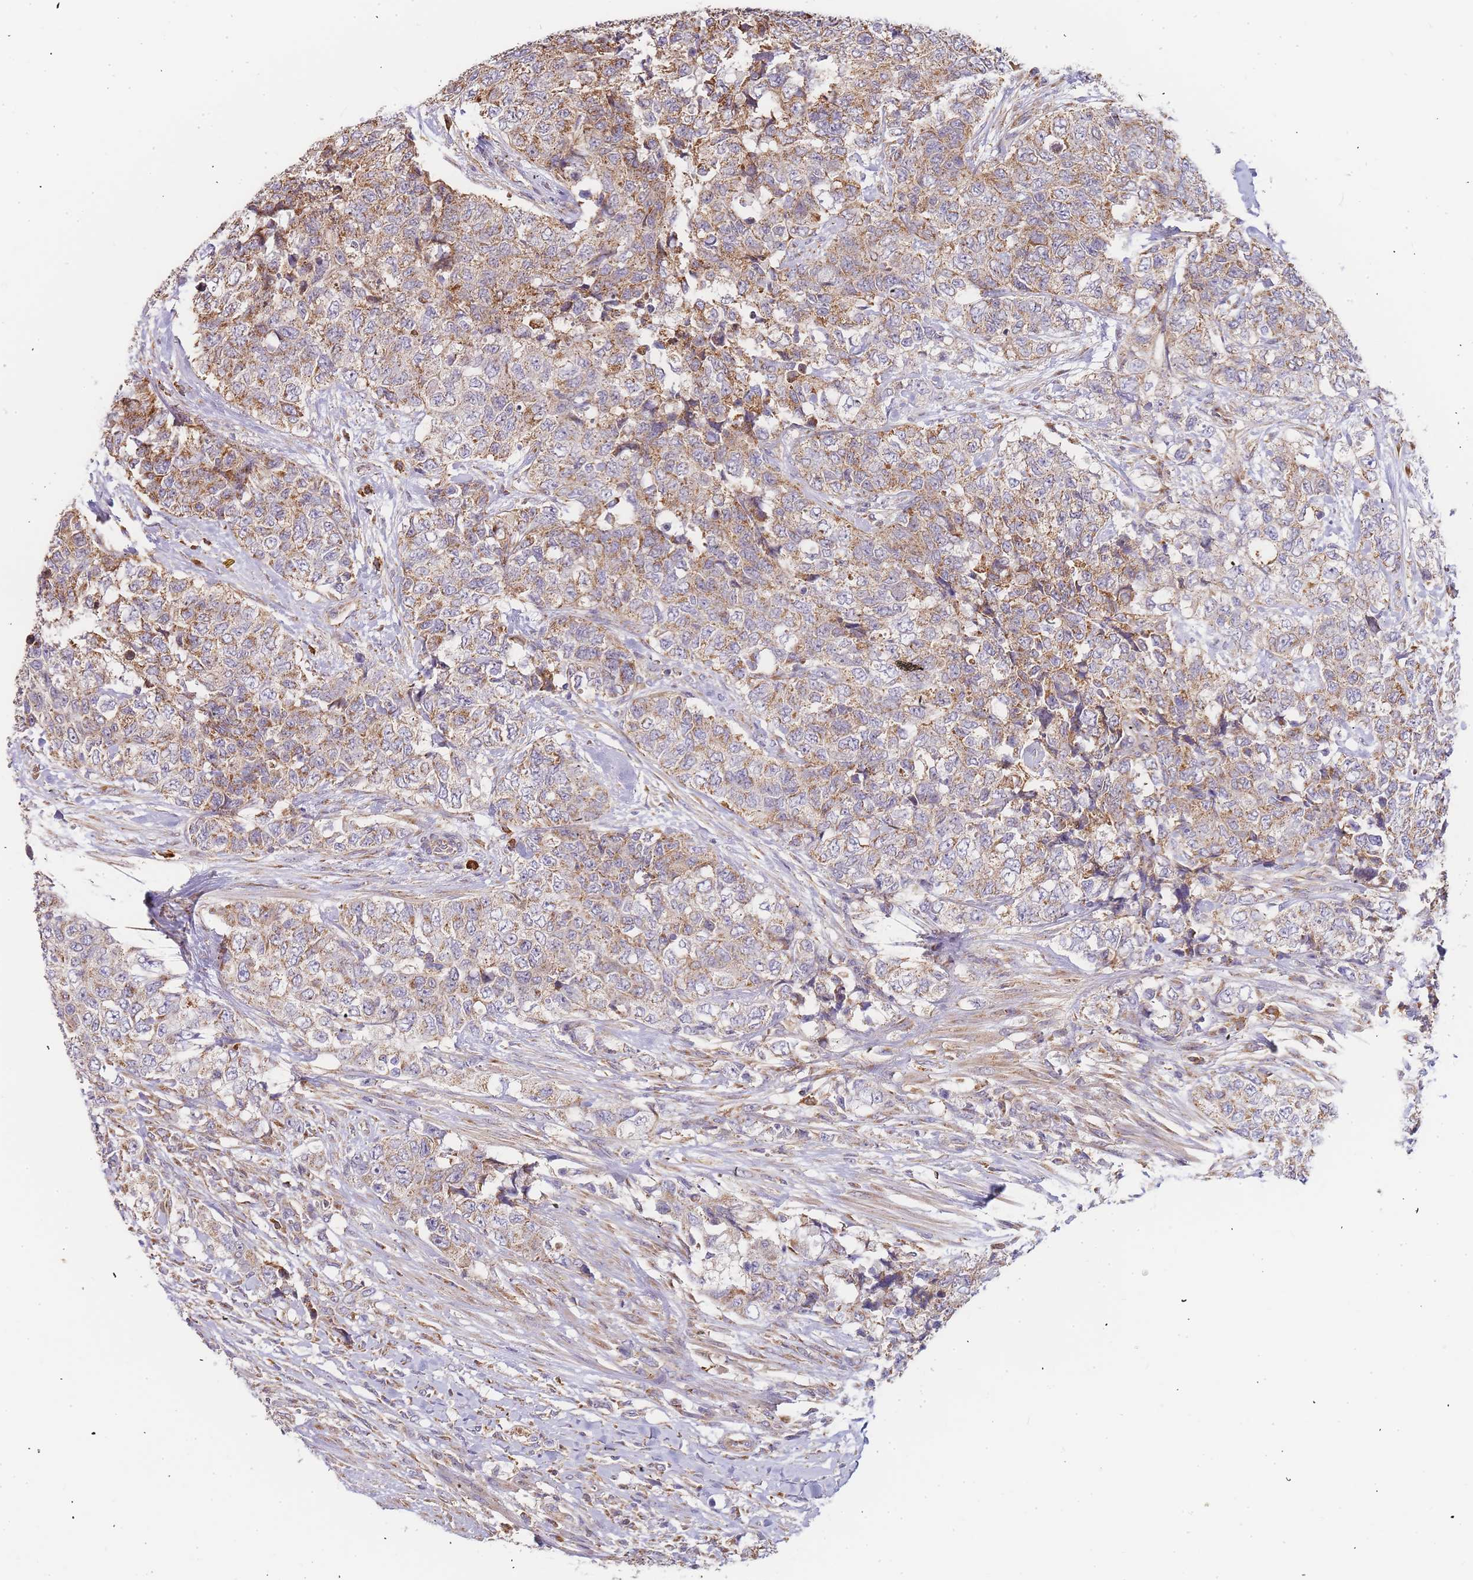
{"staining": {"intensity": "moderate", "quantity": ">75%", "location": "cytoplasmic/membranous"}, "tissue": "urothelial cancer", "cell_type": "Tumor cells", "image_type": "cancer", "snomed": [{"axis": "morphology", "description": "Urothelial carcinoma, High grade"}, {"axis": "topography", "description": "Urinary bladder"}], "caption": "A brown stain highlights moderate cytoplasmic/membranous staining of a protein in urothelial carcinoma (high-grade) tumor cells.", "gene": "ADCY9", "patient": {"sex": "female", "age": 78}}